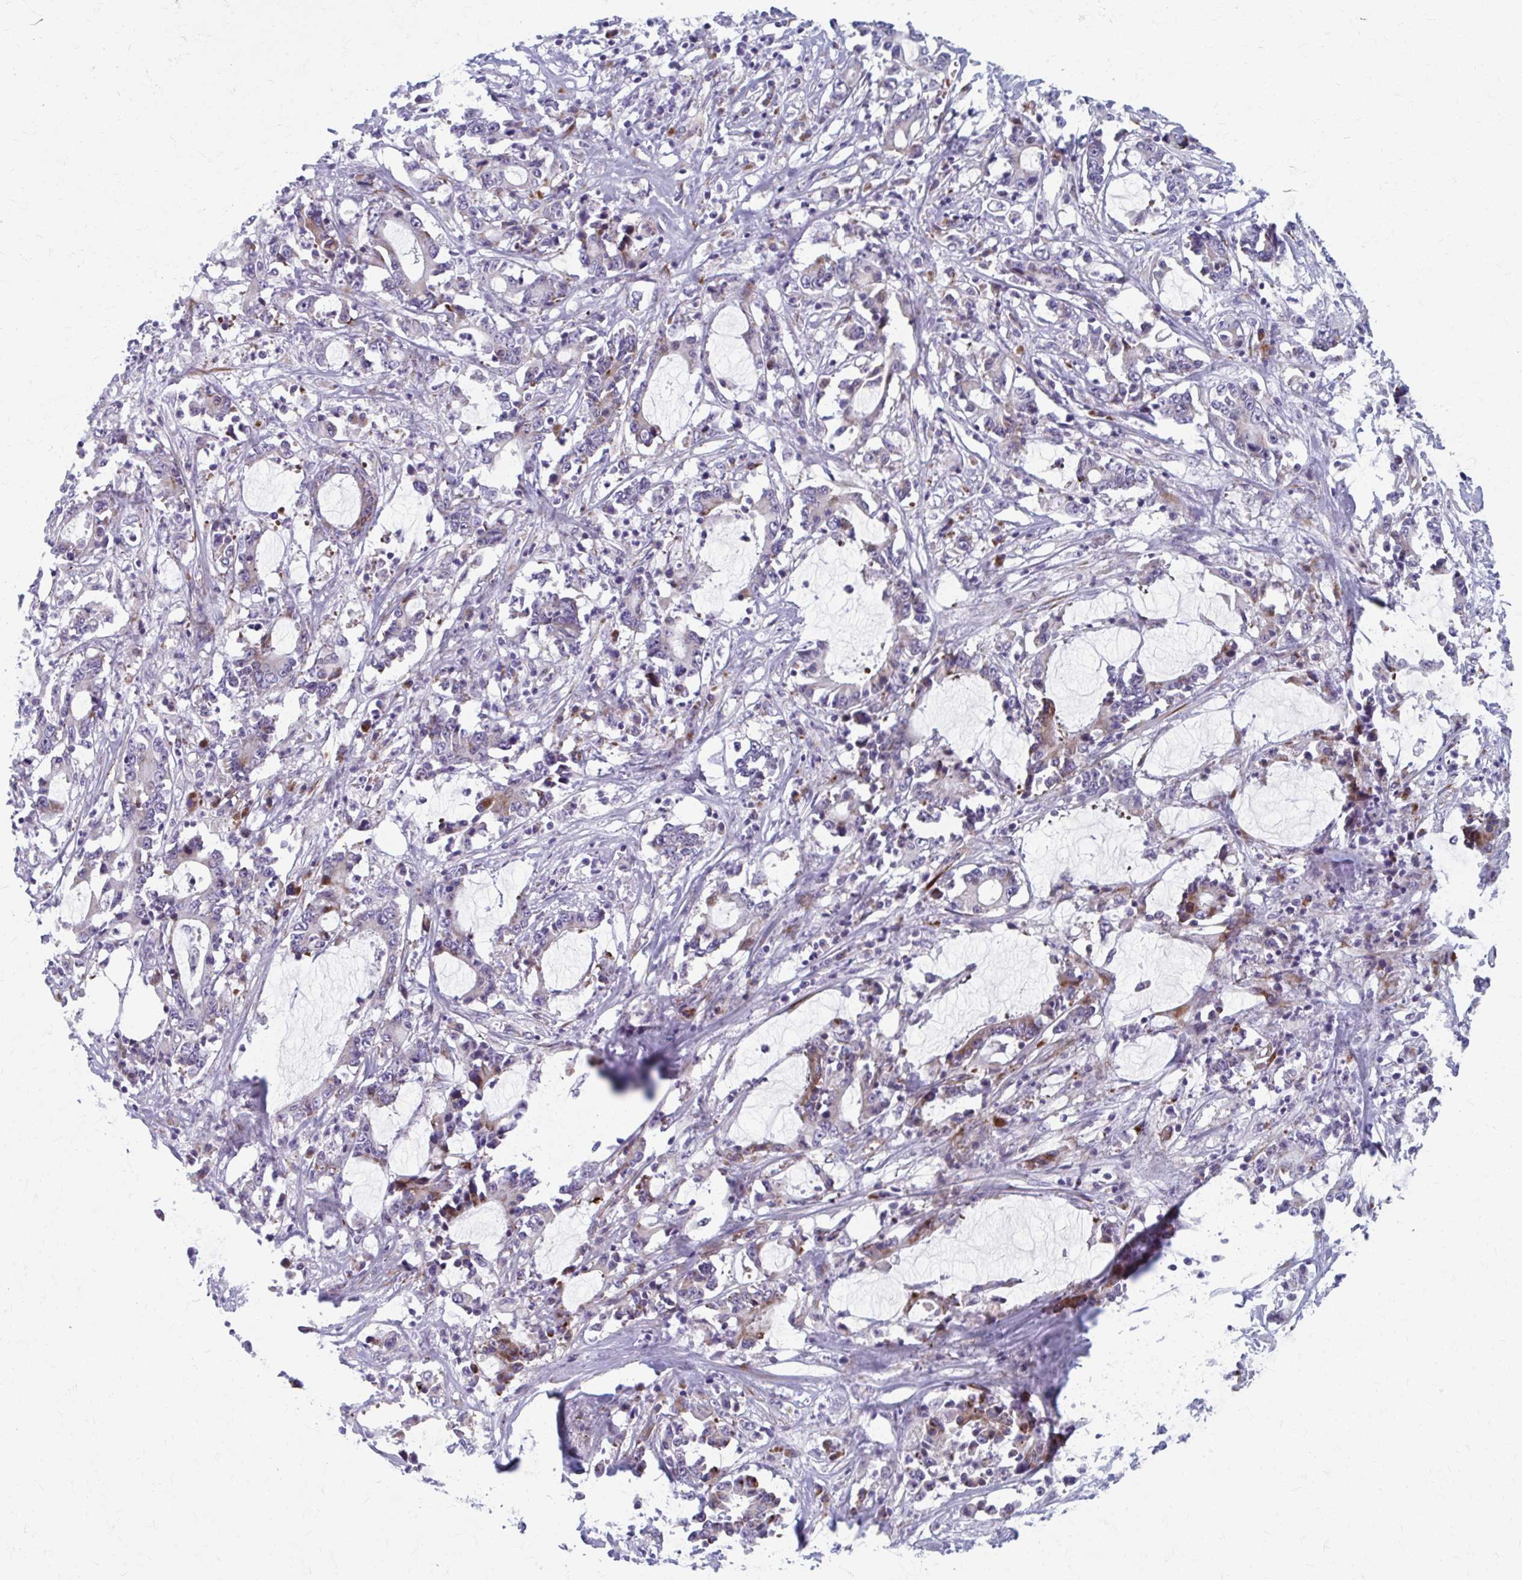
{"staining": {"intensity": "weak", "quantity": "<25%", "location": "cytoplasmic/membranous"}, "tissue": "stomach cancer", "cell_type": "Tumor cells", "image_type": "cancer", "snomed": [{"axis": "morphology", "description": "Adenocarcinoma, NOS"}, {"axis": "topography", "description": "Stomach, upper"}], "caption": "Tumor cells are negative for brown protein staining in stomach adenocarcinoma. (Brightfield microscopy of DAB IHC at high magnification).", "gene": "OLFM2", "patient": {"sex": "male", "age": 68}}